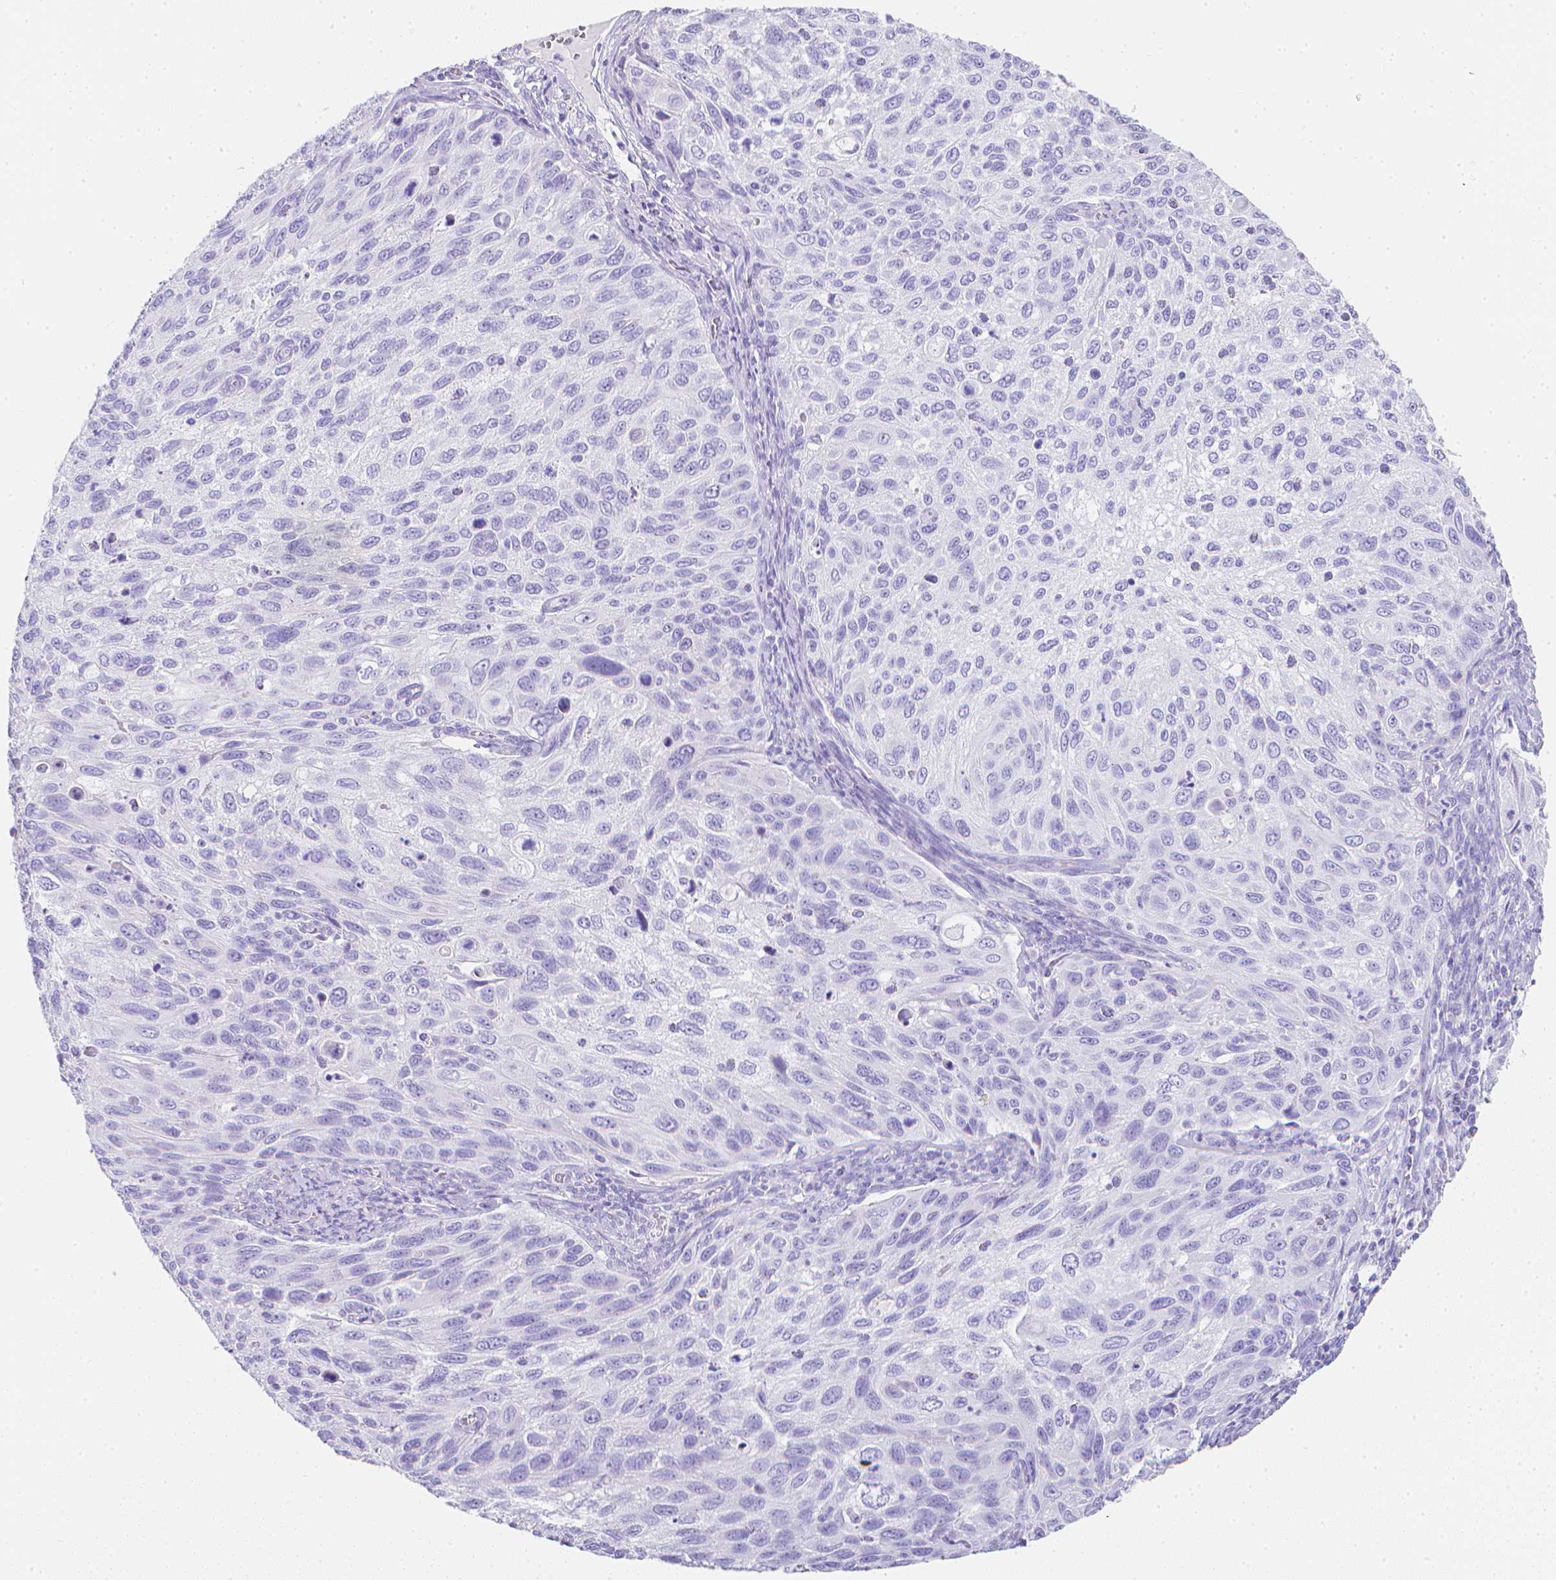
{"staining": {"intensity": "negative", "quantity": "none", "location": "none"}, "tissue": "cervical cancer", "cell_type": "Tumor cells", "image_type": "cancer", "snomed": [{"axis": "morphology", "description": "Squamous cell carcinoma, NOS"}, {"axis": "topography", "description": "Cervix"}], "caption": "Immunohistochemistry (IHC) of human cervical cancer (squamous cell carcinoma) displays no expression in tumor cells.", "gene": "LGALS4", "patient": {"sex": "female", "age": 70}}